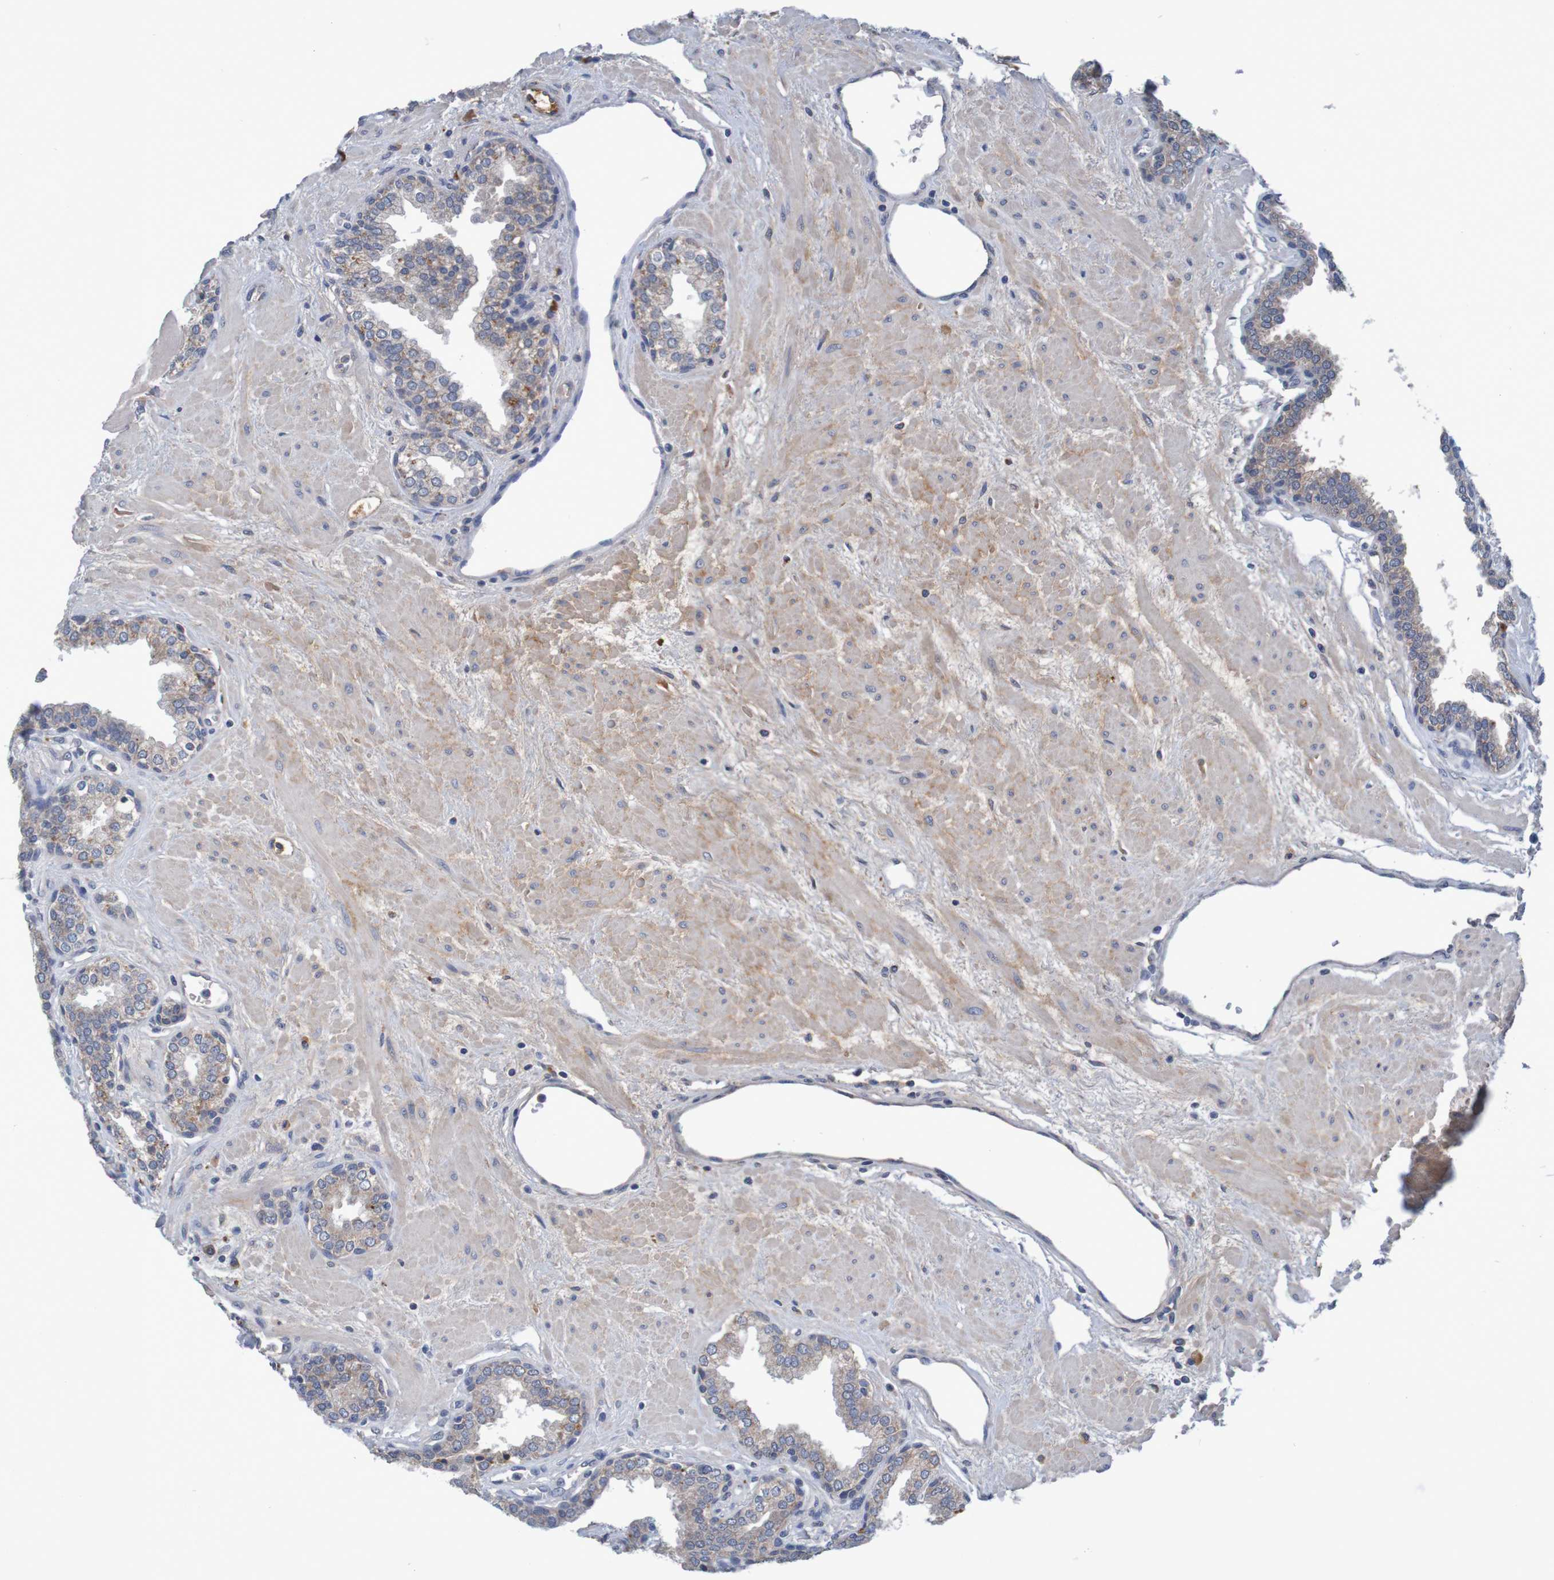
{"staining": {"intensity": "moderate", "quantity": "25%-75%", "location": "cytoplasmic/membranous"}, "tissue": "prostate", "cell_type": "Glandular cells", "image_type": "normal", "snomed": [{"axis": "morphology", "description": "Normal tissue, NOS"}, {"axis": "topography", "description": "Prostate"}], "caption": "An image of prostate stained for a protein exhibits moderate cytoplasmic/membranous brown staining in glandular cells. Ihc stains the protein of interest in brown and the nuclei are stained blue.", "gene": "LTA", "patient": {"sex": "male", "age": 51}}